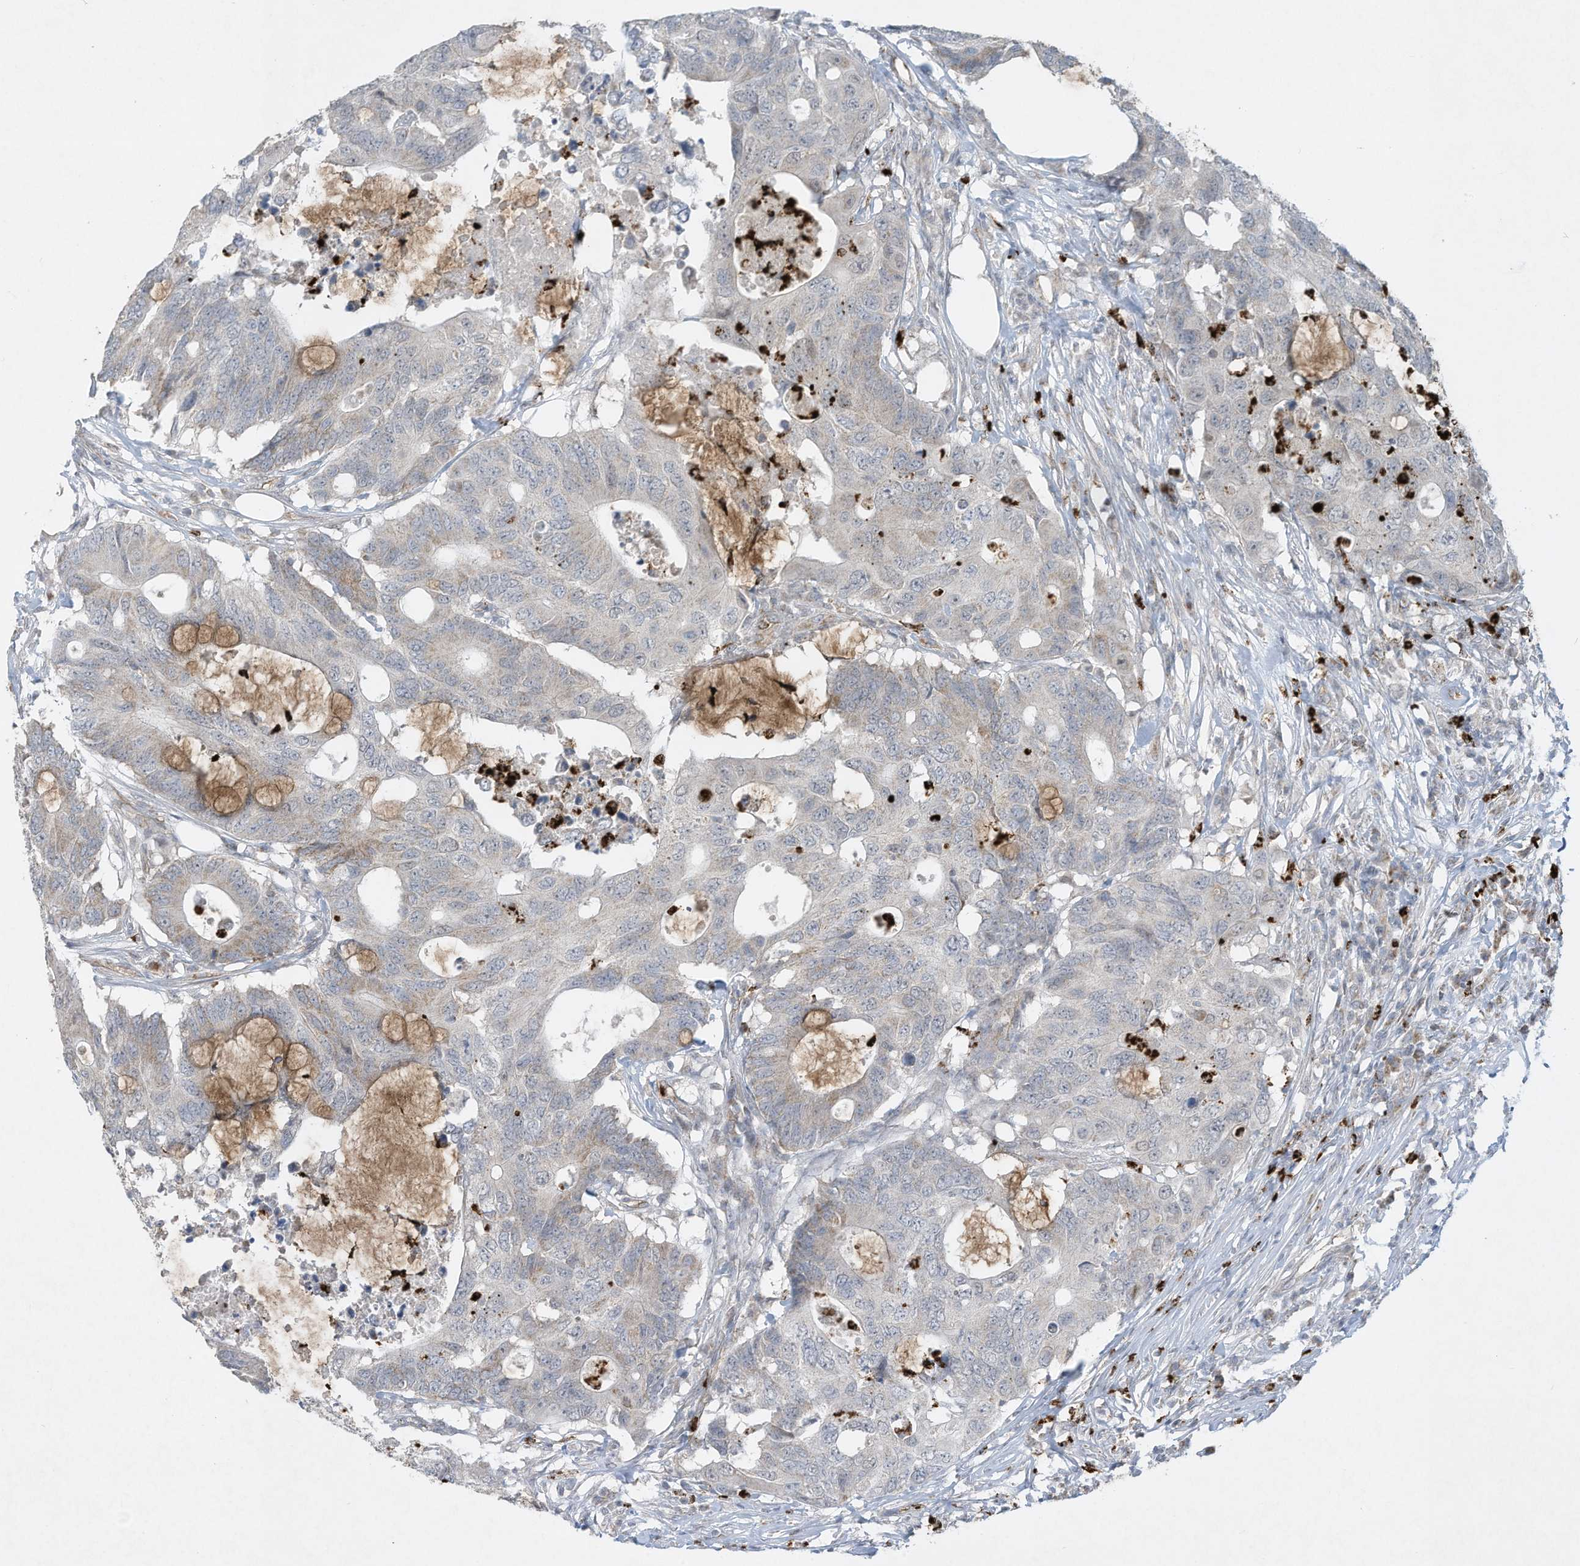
{"staining": {"intensity": "moderate", "quantity": "<25%", "location": "cytoplasmic/membranous"}, "tissue": "colorectal cancer", "cell_type": "Tumor cells", "image_type": "cancer", "snomed": [{"axis": "morphology", "description": "Adenocarcinoma, NOS"}, {"axis": "topography", "description": "Colon"}], "caption": "Immunohistochemical staining of colorectal cancer (adenocarcinoma) demonstrates moderate cytoplasmic/membranous protein expression in about <25% of tumor cells. The staining was performed using DAB (3,3'-diaminobenzidine), with brown indicating positive protein expression. Nuclei are stained blue with hematoxylin.", "gene": "CHRNA4", "patient": {"sex": "male", "age": 71}}